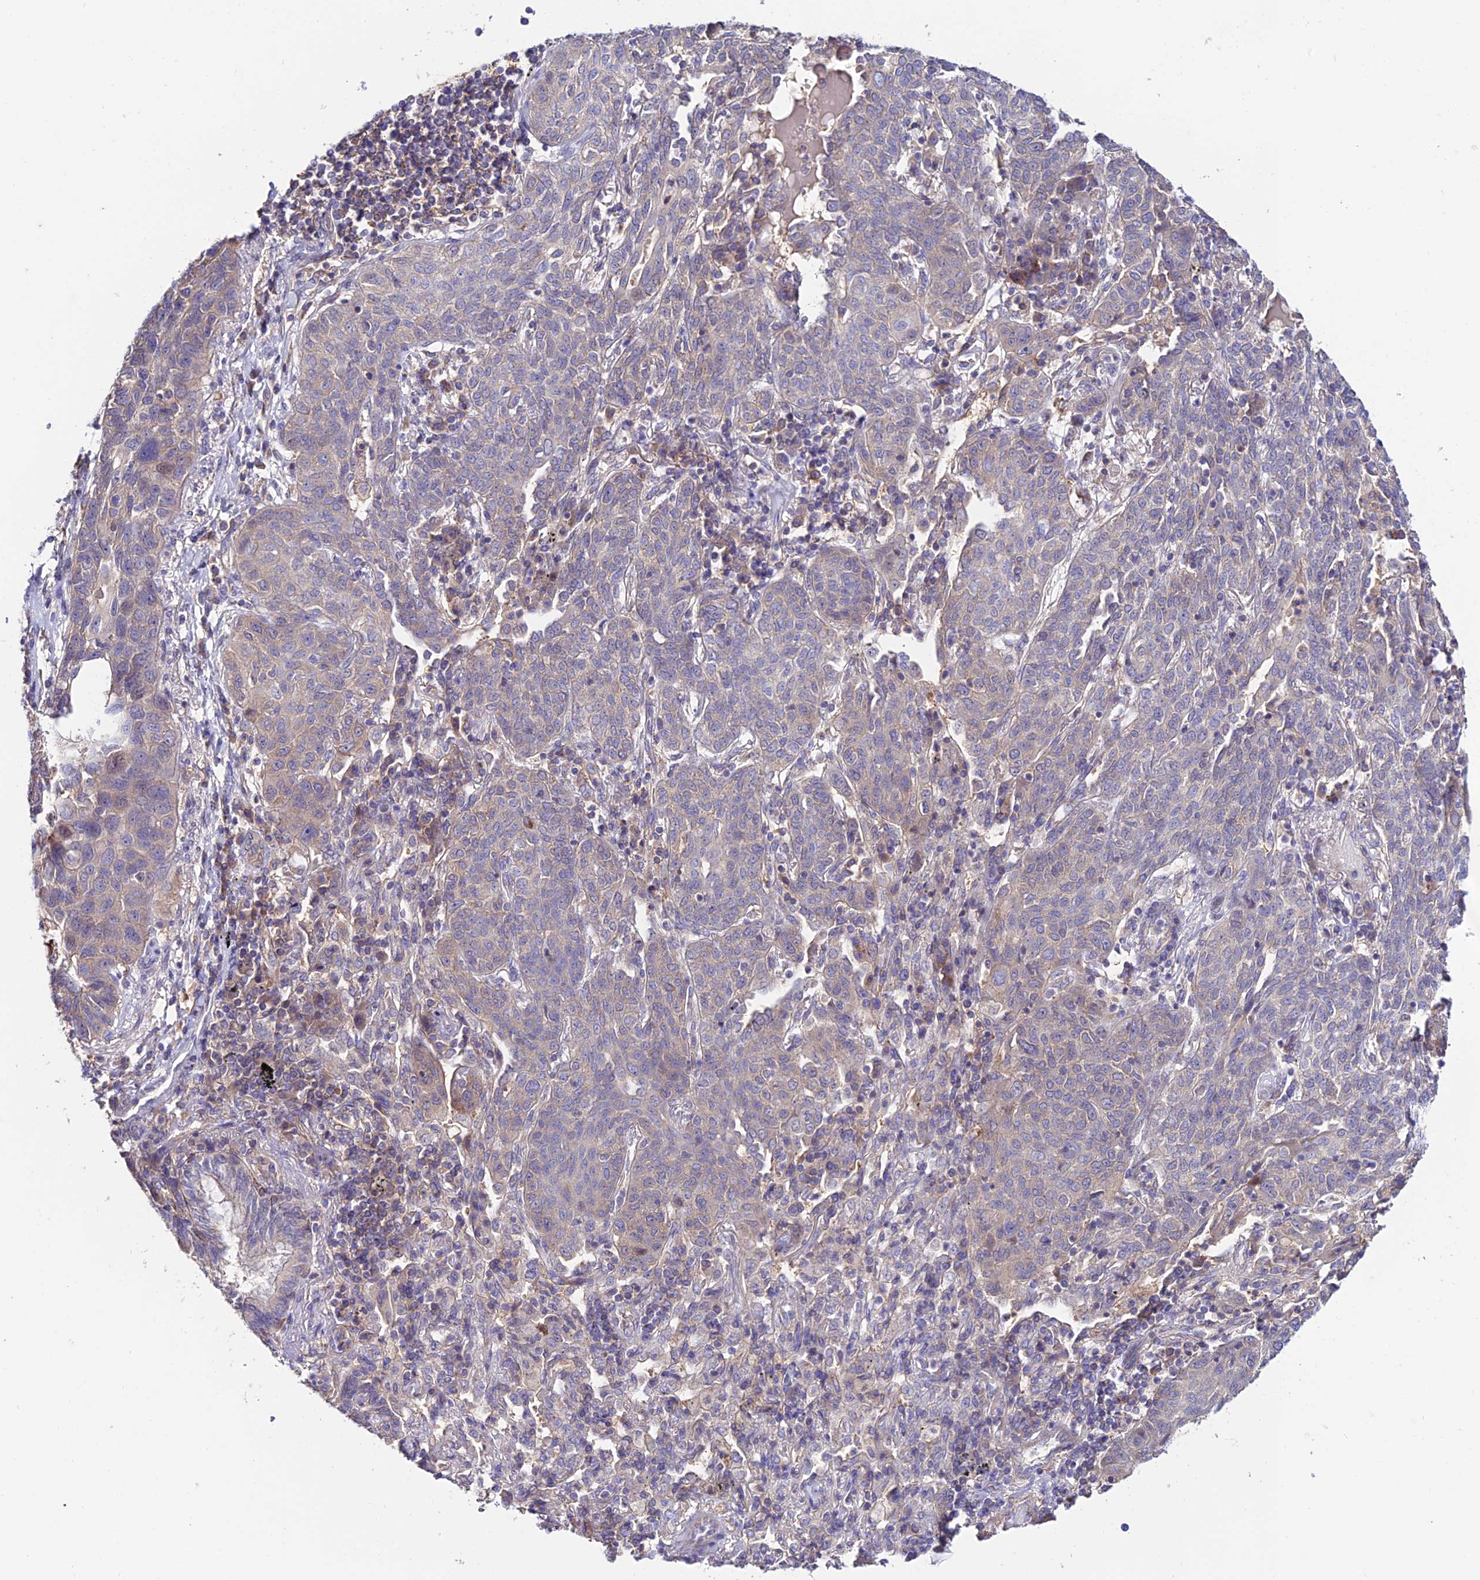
{"staining": {"intensity": "negative", "quantity": "none", "location": "none"}, "tissue": "lung cancer", "cell_type": "Tumor cells", "image_type": "cancer", "snomed": [{"axis": "morphology", "description": "Squamous cell carcinoma, NOS"}, {"axis": "topography", "description": "Lung"}], "caption": "High magnification brightfield microscopy of lung squamous cell carcinoma stained with DAB (3,3'-diaminobenzidine) (brown) and counterstained with hematoxylin (blue): tumor cells show no significant expression.", "gene": "BRME1", "patient": {"sex": "female", "age": 70}}